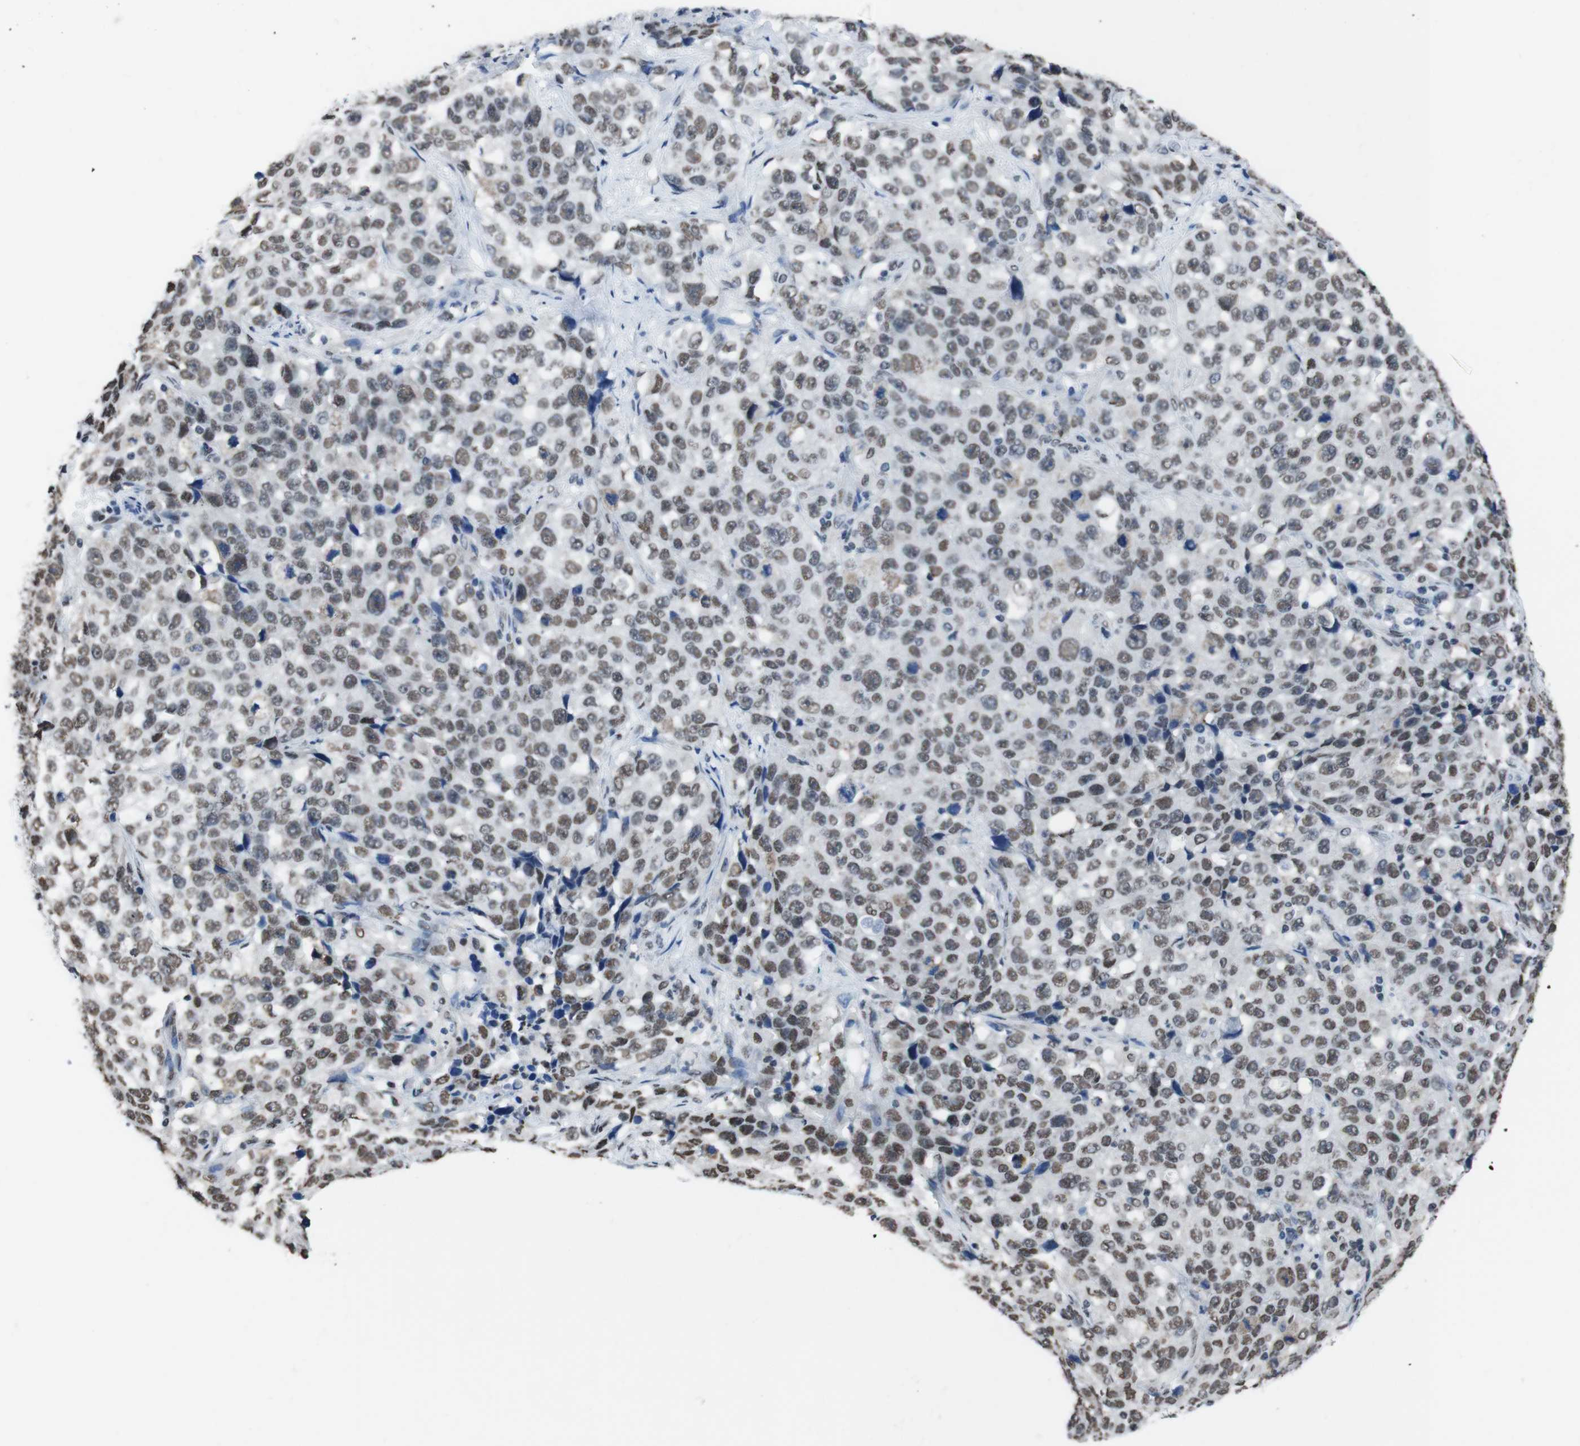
{"staining": {"intensity": "moderate", "quantity": ">75%", "location": "nuclear"}, "tissue": "stomach cancer", "cell_type": "Tumor cells", "image_type": "cancer", "snomed": [{"axis": "morphology", "description": "Normal tissue, NOS"}, {"axis": "morphology", "description": "Adenocarcinoma, NOS"}, {"axis": "topography", "description": "Stomach"}], "caption": "The micrograph exhibits staining of stomach cancer, revealing moderate nuclear protein positivity (brown color) within tumor cells.", "gene": "PIP4P2", "patient": {"sex": "male", "age": 48}}